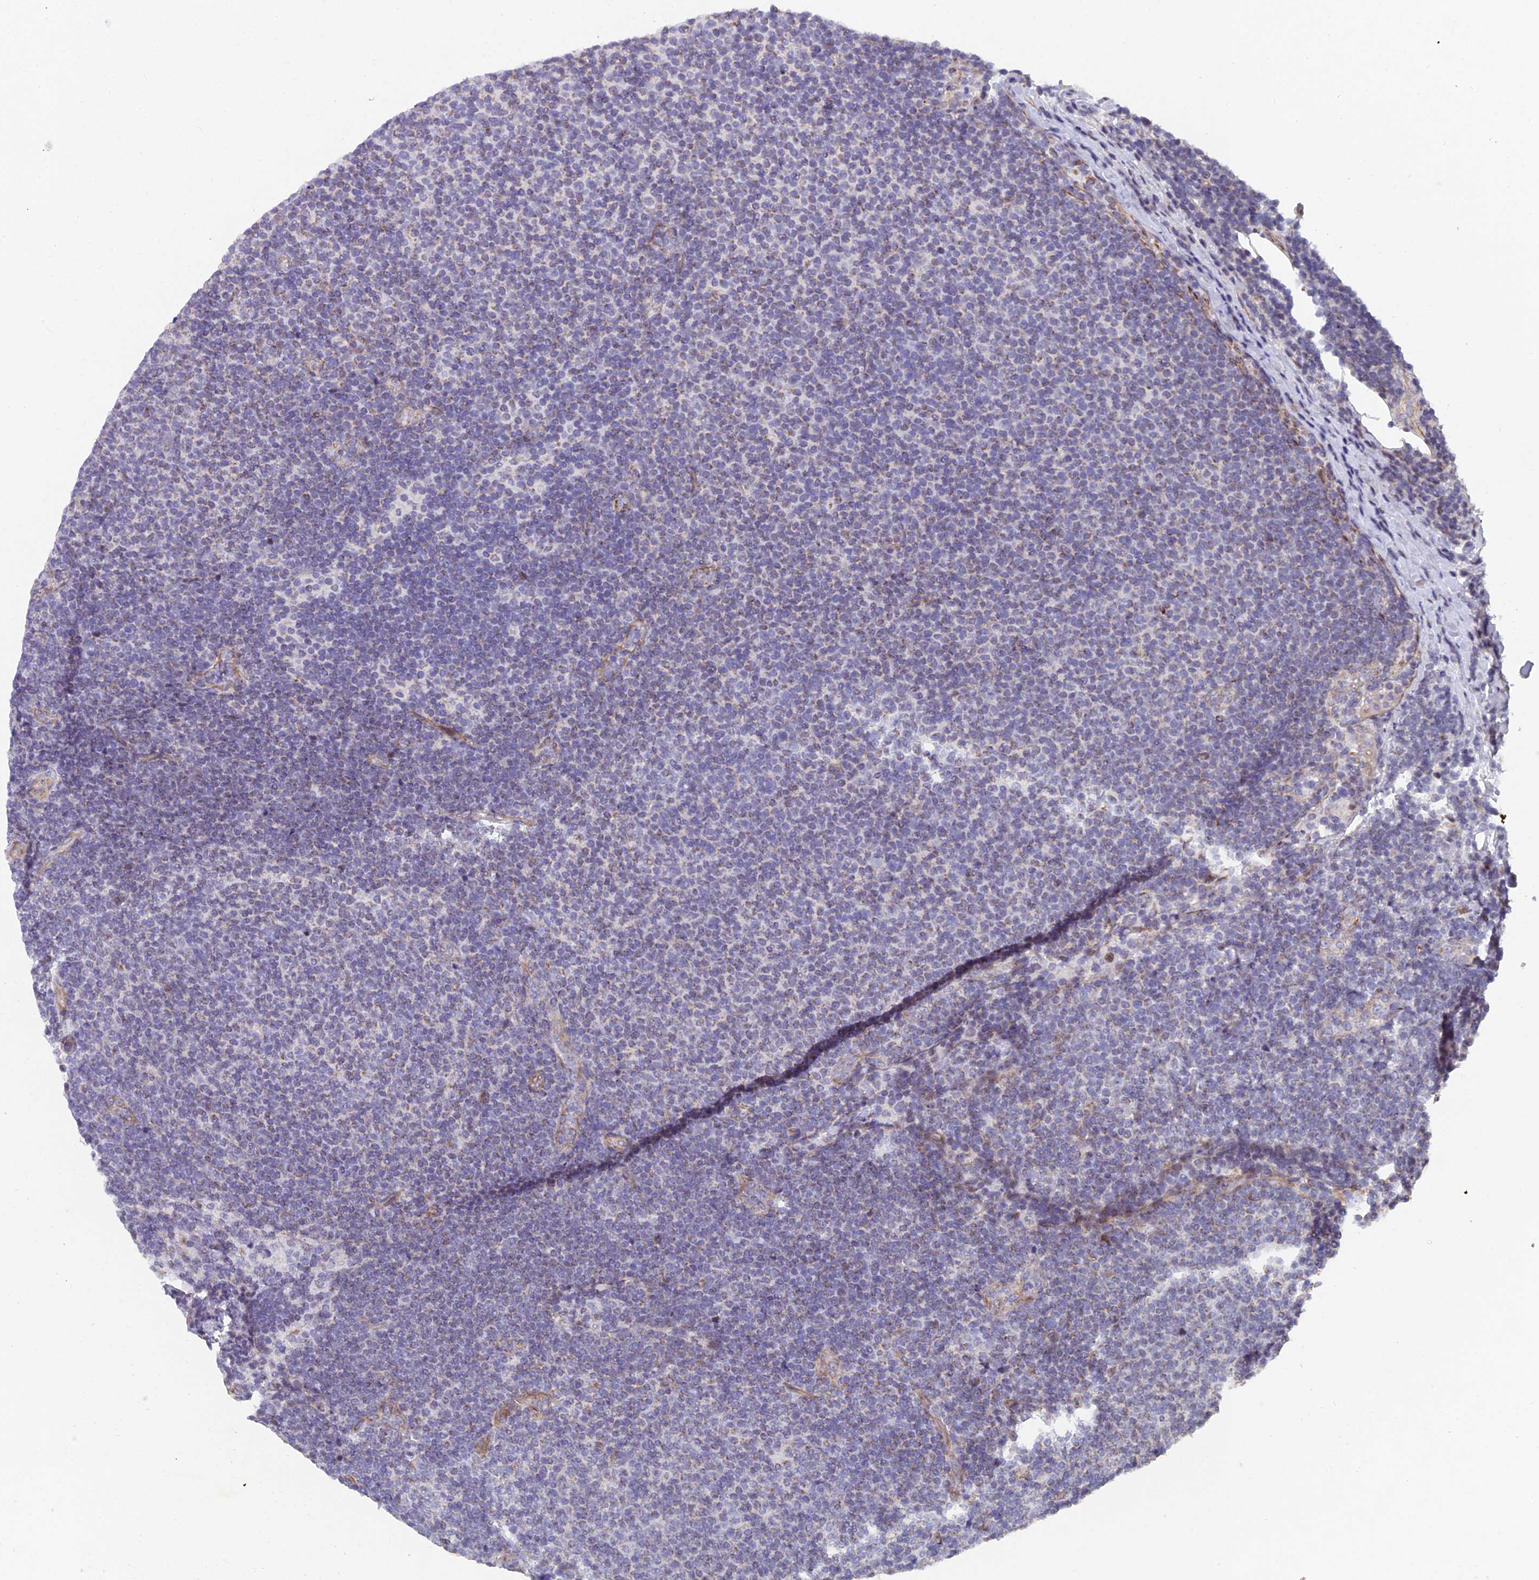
{"staining": {"intensity": "weak", "quantity": "<25%", "location": "cytoplasmic/membranous"}, "tissue": "lymphoma", "cell_type": "Tumor cells", "image_type": "cancer", "snomed": [{"axis": "morphology", "description": "Malignant lymphoma, non-Hodgkin's type, Low grade"}, {"axis": "topography", "description": "Lymph node"}], "caption": "An image of human low-grade malignant lymphoma, non-Hodgkin's type is negative for staining in tumor cells.", "gene": "XKR9", "patient": {"sex": "male", "age": 66}}